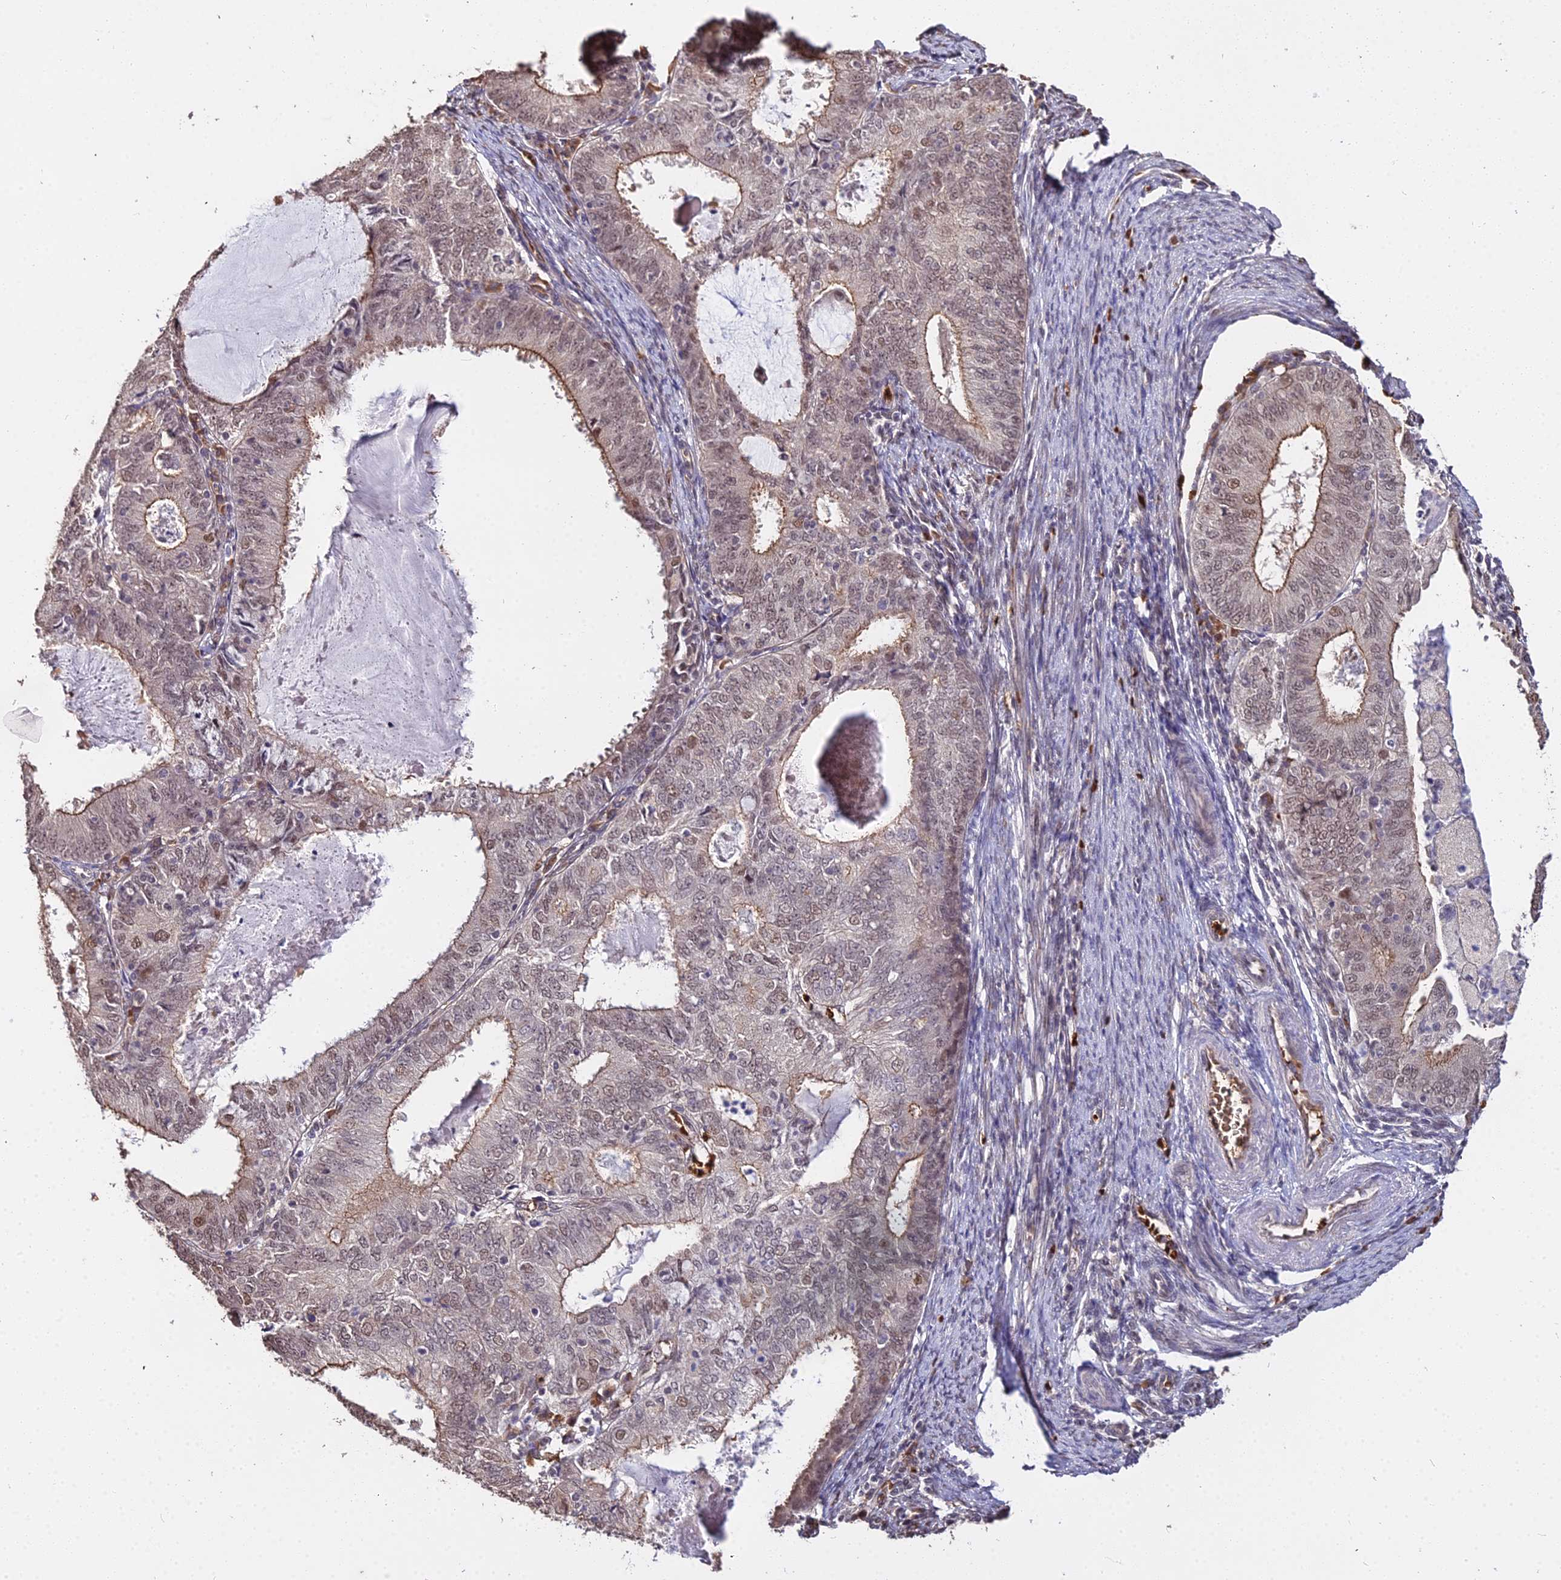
{"staining": {"intensity": "moderate", "quantity": "<25%", "location": "cytoplasmic/membranous,nuclear"}, "tissue": "endometrial cancer", "cell_type": "Tumor cells", "image_type": "cancer", "snomed": [{"axis": "morphology", "description": "Adenocarcinoma, NOS"}, {"axis": "topography", "description": "Endometrium"}], "caption": "Immunohistochemical staining of adenocarcinoma (endometrial) shows moderate cytoplasmic/membranous and nuclear protein staining in approximately <25% of tumor cells.", "gene": "ZDBF2", "patient": {"sex": "female", "age": 57}}